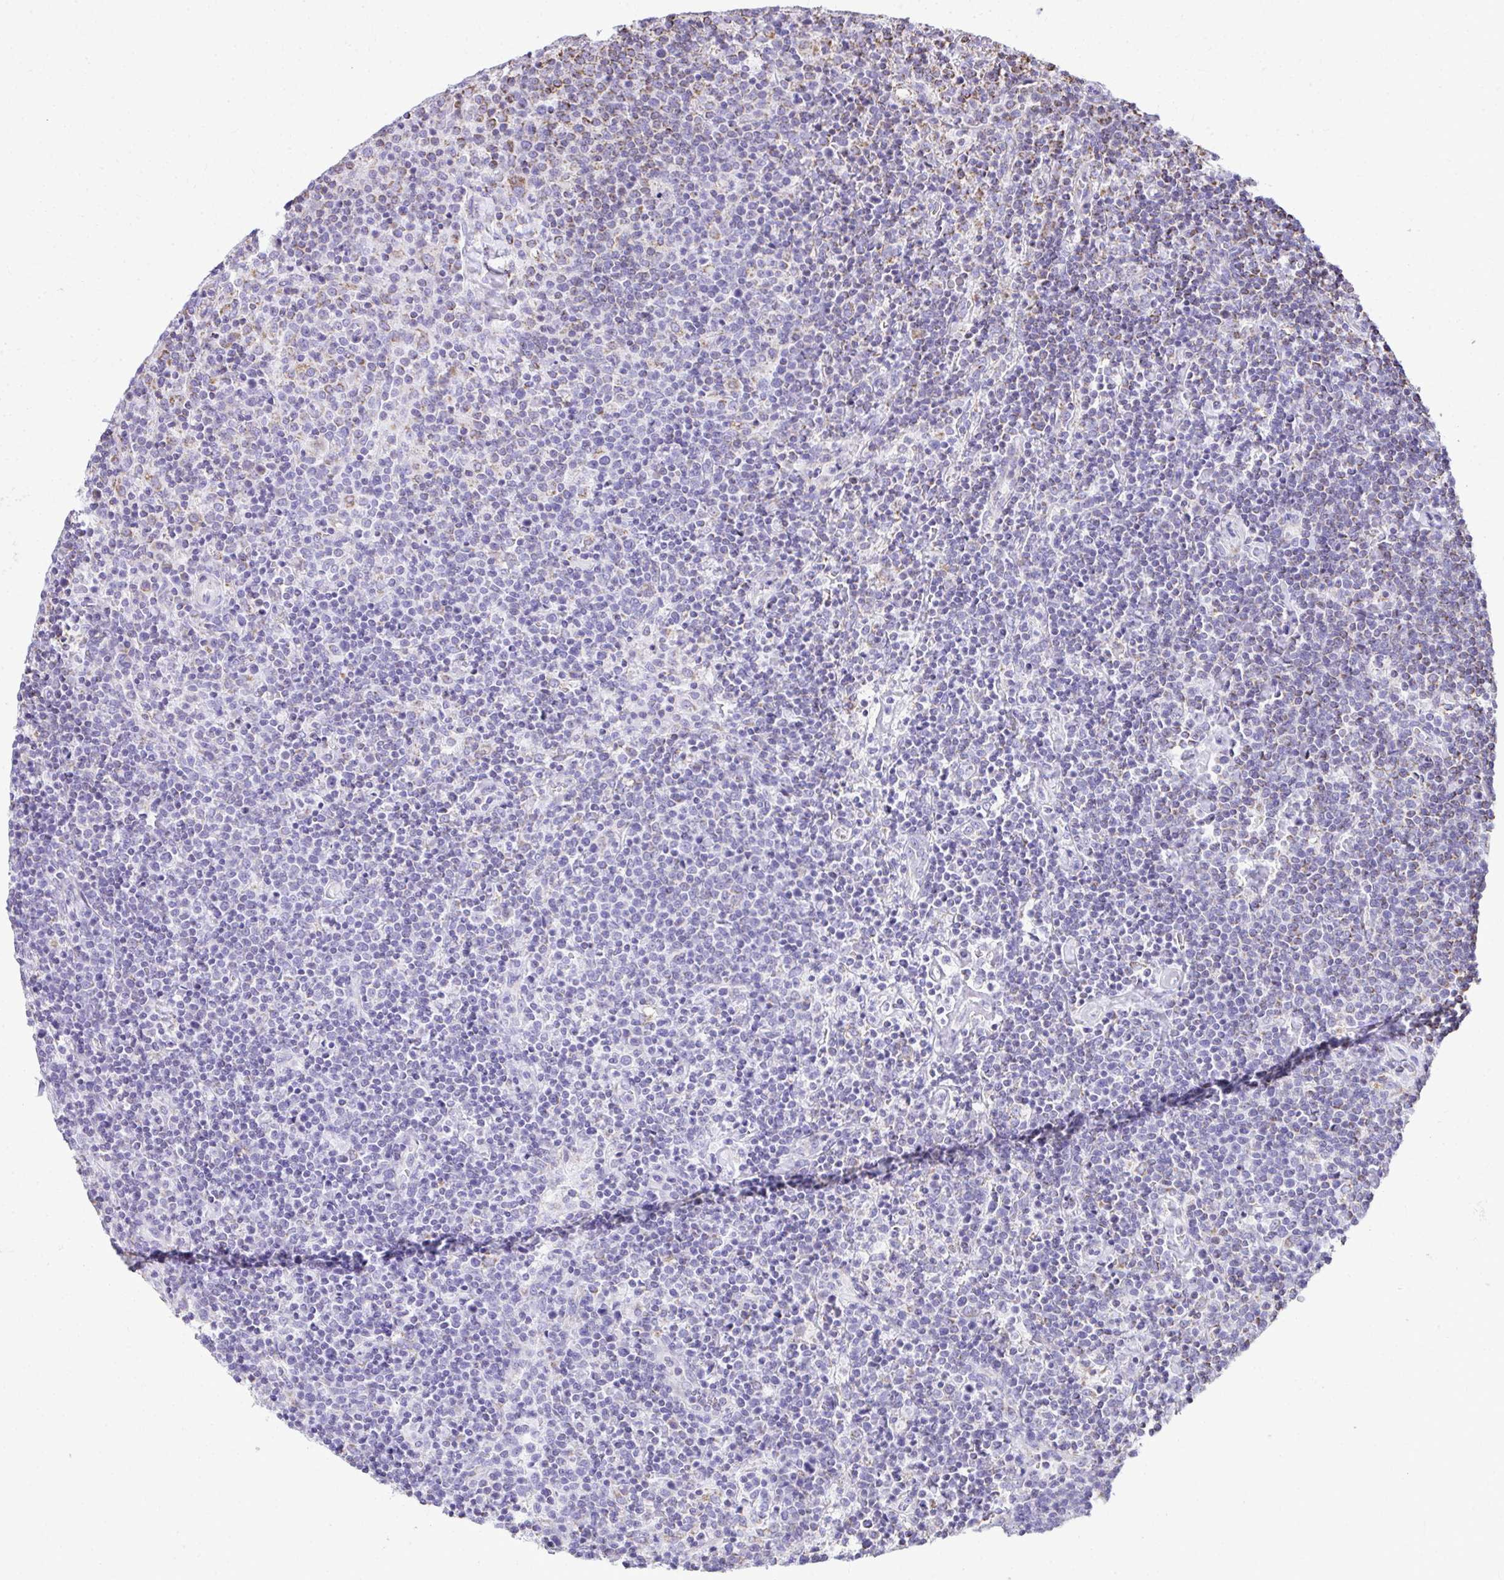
{"staining": {"intensity": "negative", "quantity": "none", "location": "none"}, "tissue": "lymphoma", "cell_type": "Tumor cells", "image_type": "cancer", "snomed": [{"axis": "morphology", "description": "Malignant lymphoma, non-Hodgkin's type, High grade"}, {"axis": "topography", "description": "Lymph node"}], "caption": "This is an IHC micrograph of lymphoma. There is no staining in tumor cells.", "gene": "MPZL2", "patient": {"sex": "male", "age": 61}}